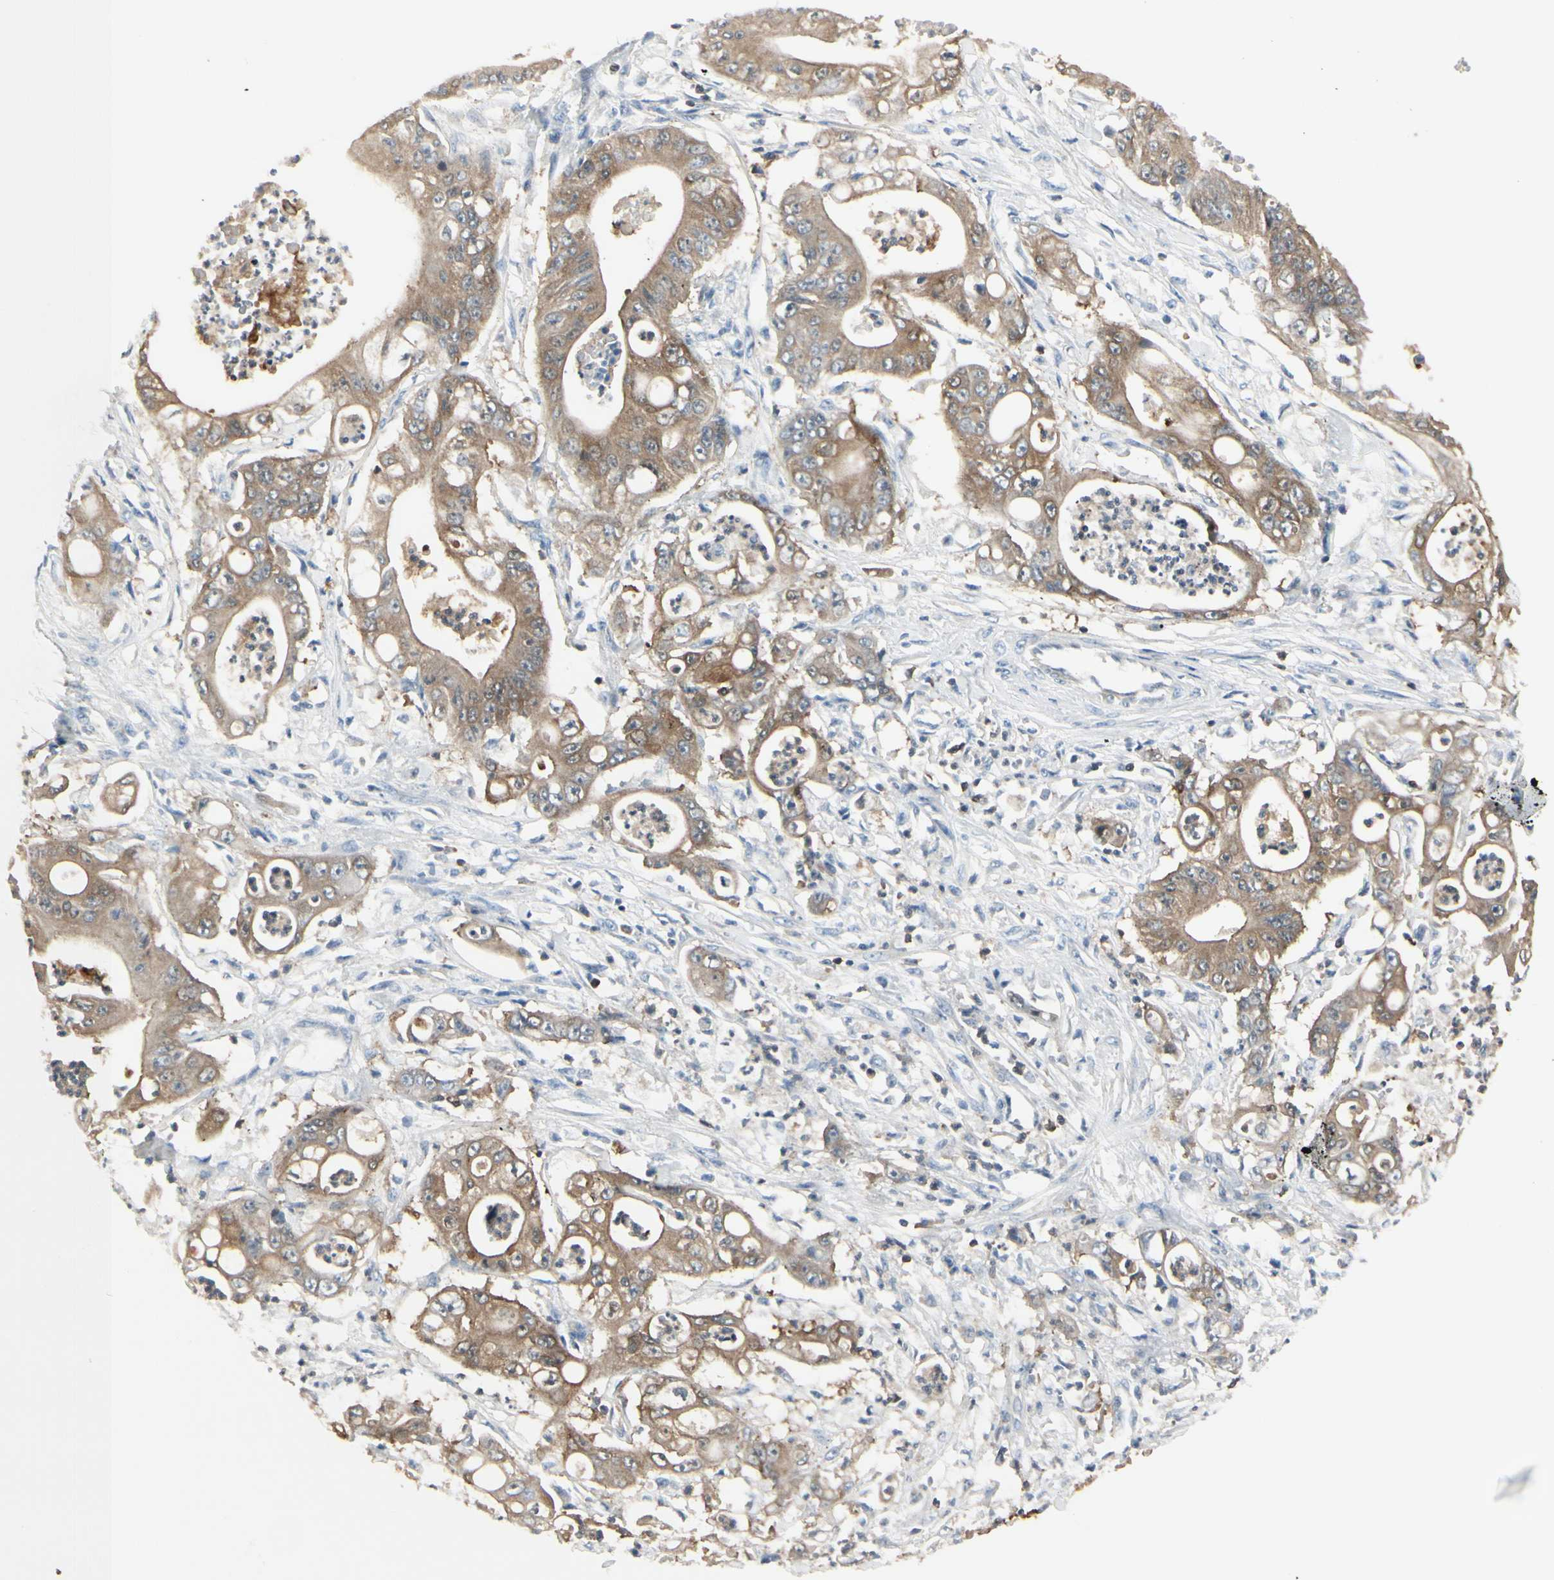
{"staining": {"intensity": "moderate", "quantity": ">75%", "location": "cytoplasmic/membranous"}, "tissue": "pancreatic cancer", "cell_type": "Tumor cells", "image_type": "cancer", "snomed": [{"axis": "morphology", "description": "Normal tissue, NOS"}, {"axis": "topography", "description": "Lymph node"}], "caption": "Immunohistochemical staining of human pancreatic cancer reveals medium levels of moderate cytoplasmic/membranous expression in about >75% of tumor cells.", "gene": "SLC9A3R1", "patient": {"sex": "male", "age": 62}}